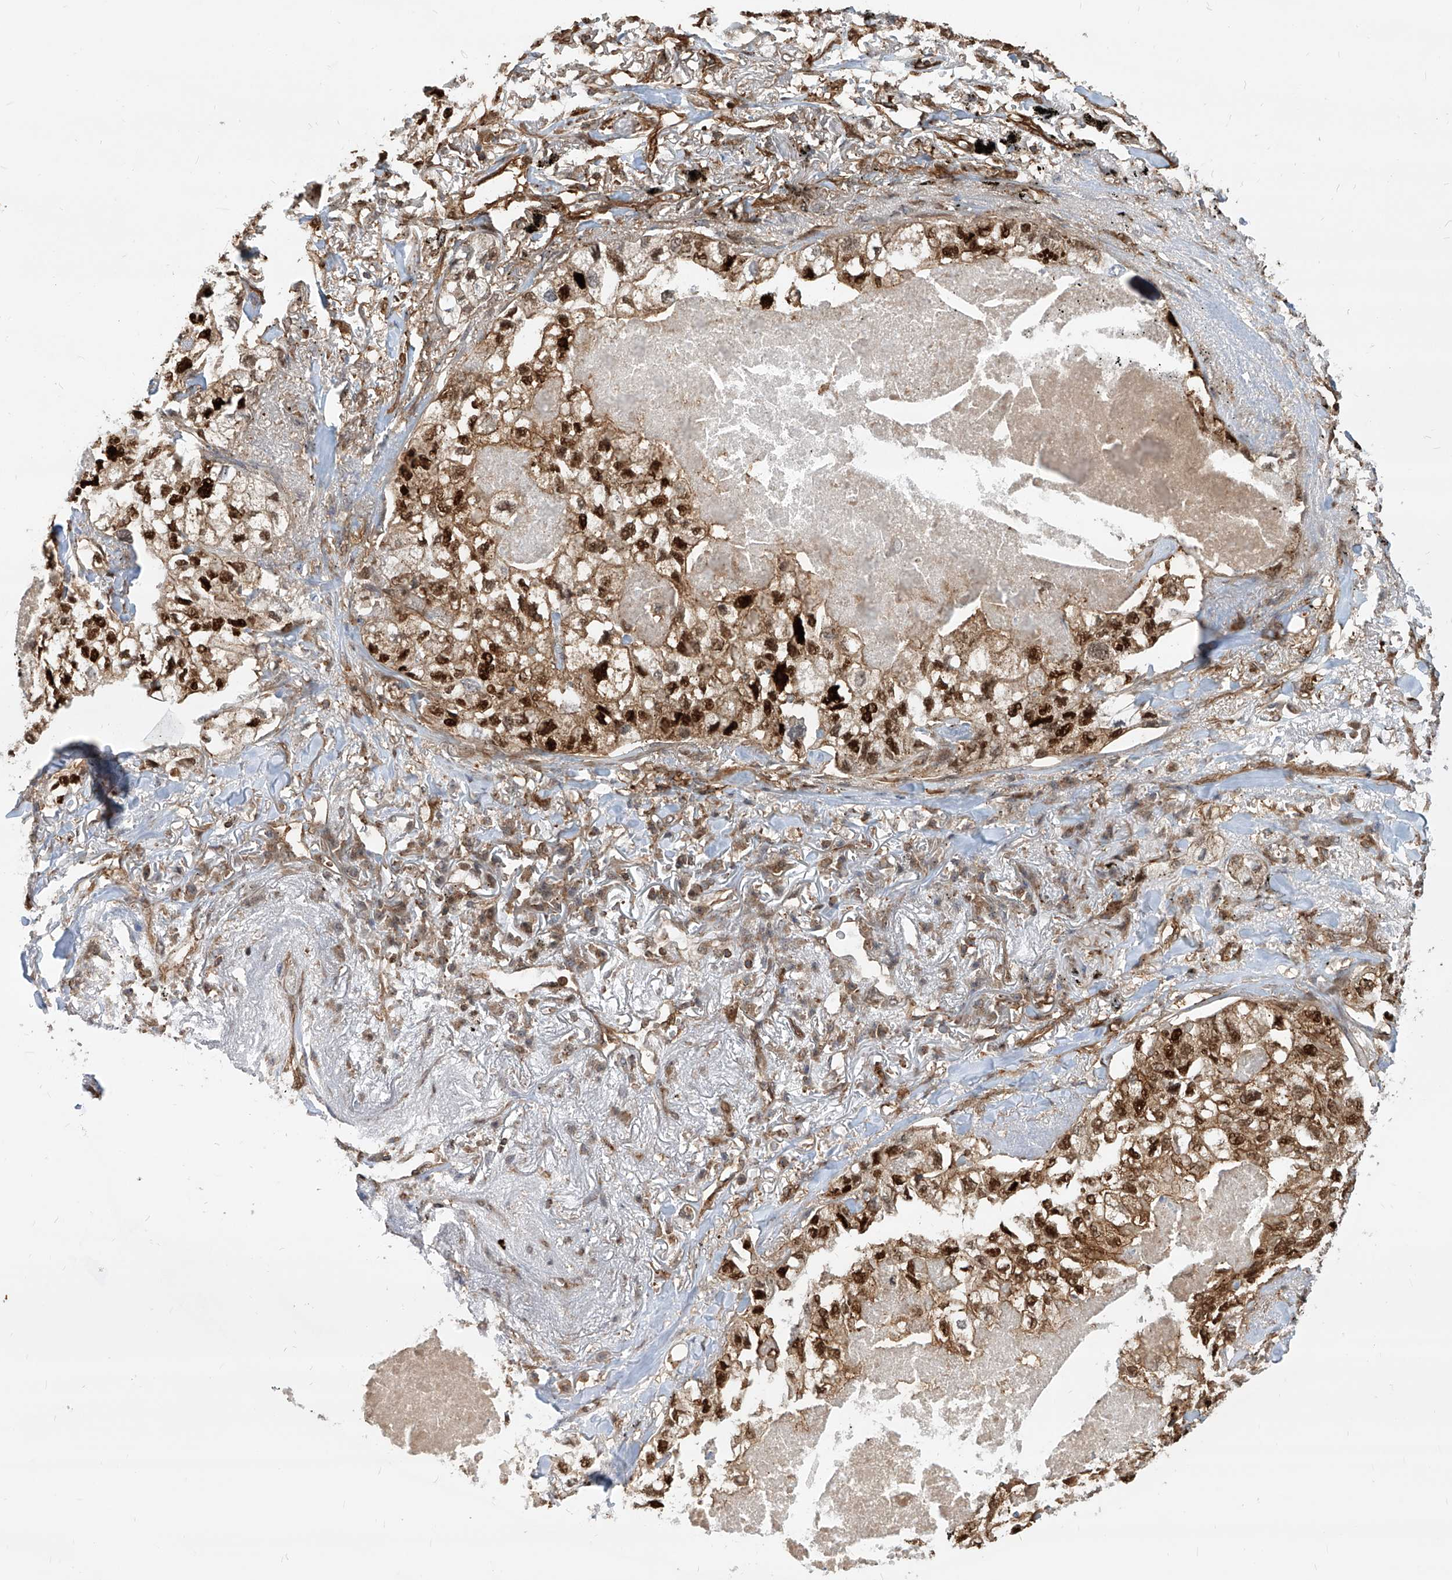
{"staining": {"intensity": "strong", "quantity": ">75%", "location": "cytoplasmic/membranous,nuclear"}, "tissue": "lung cancer", "cell_type": "Tumor cells", "image_type": "cancer", "snomed": [{"axis": "morphology", "description": "Adenocarcinoma, NOS"}, {"axis": "topography", "description": "Lung"}], "caption": "A brown stain shows strong cytoplasmic/membranous and nuclear staining of a protein in lung cancer (adenocarcinoma) tumor cells. The staining was performed using DAB, with brown indicating positive protein expression. Nuclei are stained blue with hematoxylin.", "gene": "MAGED2", "patient": {"sex": "male", "age": 65}}